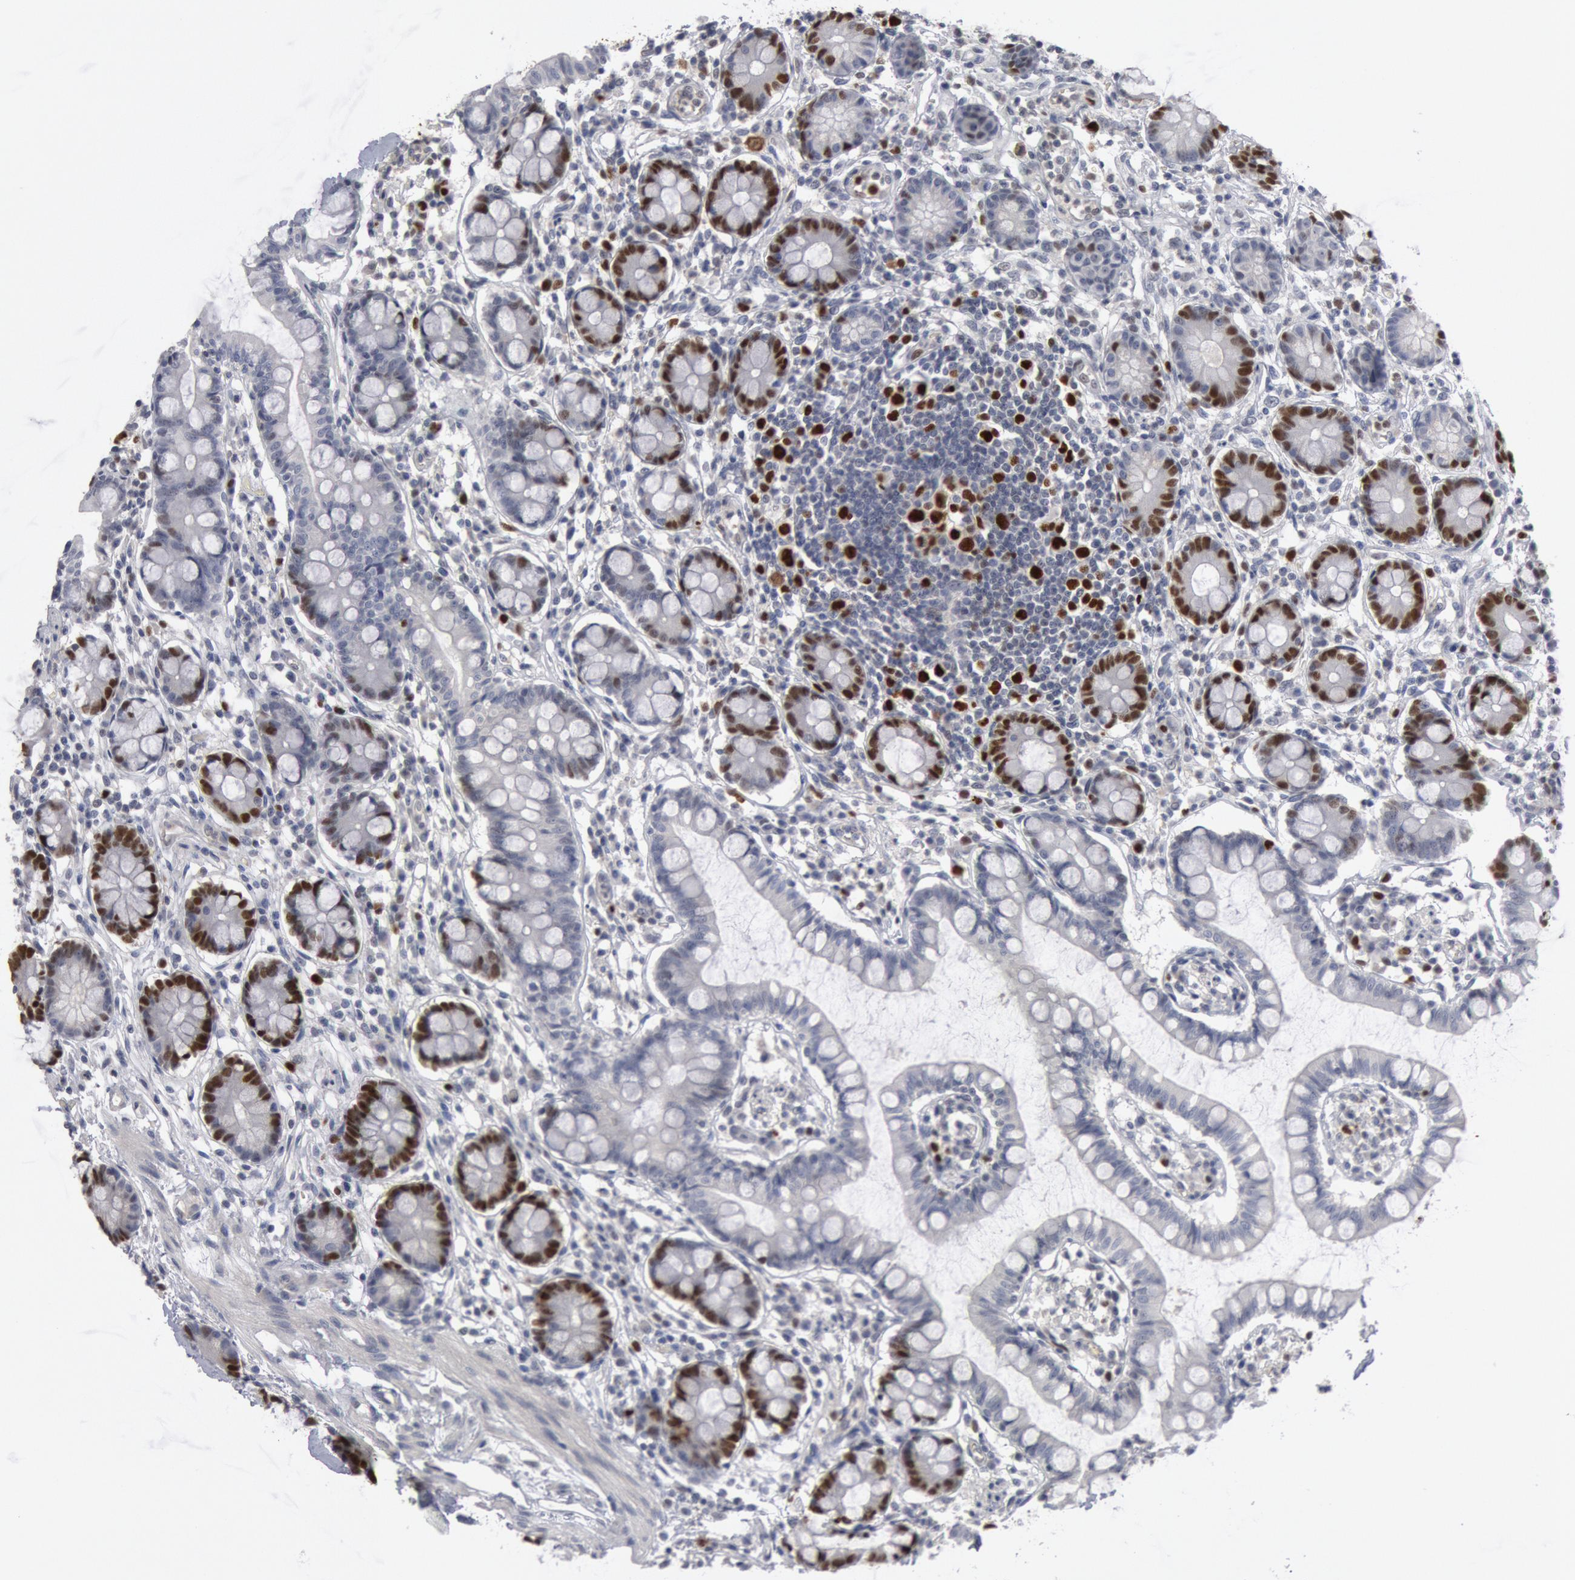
{"staining": {"intensity": "weak", "quantity": "25%-75%", "location": "nuclear"}, "tissue": "small intestine", "cell_type": "Glandular cells", "image_type": "normal", "snomed": [{"axis": "morphology", "description": "Normal tissue, NOS"}, {"axis": "topography", "description": "Small intestine"}], "caption": "Immunohistochemistry image of benign human small intestine stained for a protein (brown), which reveals low levels of weak nuclear expression in about 25%-75% of glandular cells.", "gene": "WDHD1", "patient": {"sex": "female", "age": 61}}